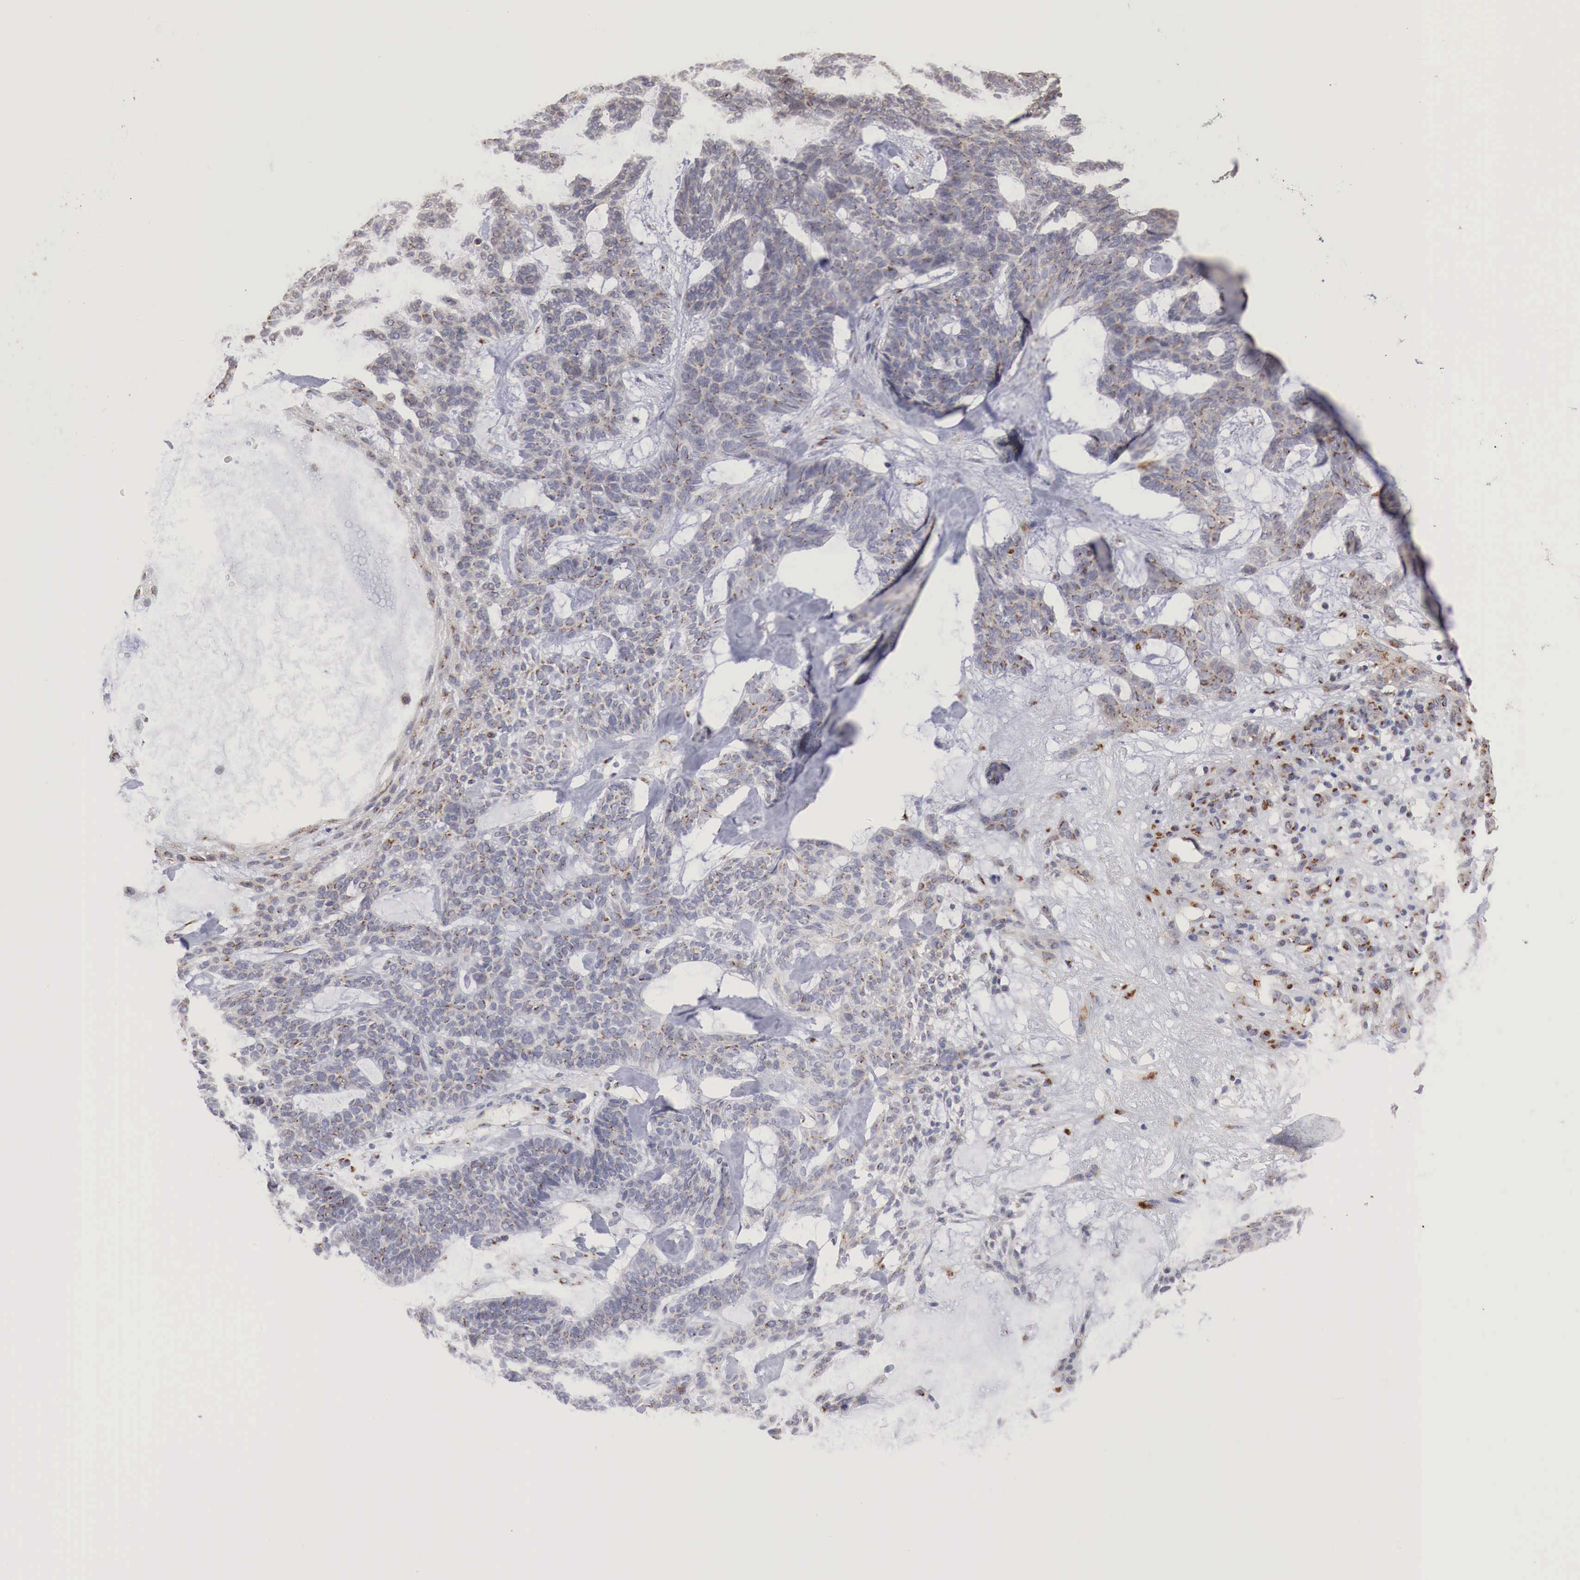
{"staining": {"intensity": "moderate", "quantity": "25%-75%", "location": "cytoplasmic/membranous"}, "tissue": "skin cancer", "cell_type": "Tumor cells", "image_type": "cancer", "snomed": [{"axis": "morphology", "description": "Basal cell carcinoma"}, {"axis": "topography", "description": "Skin"}], "caption": "IHC photomicrograph of human skin cancer stained for a protein (brown), which displays medium levels of moderate cytoplasmic/membranous positivity in approximately 25%-75% of tumor cells.", "gene": "SYAP1", "patient": {"sex": "male", "age": 75}}